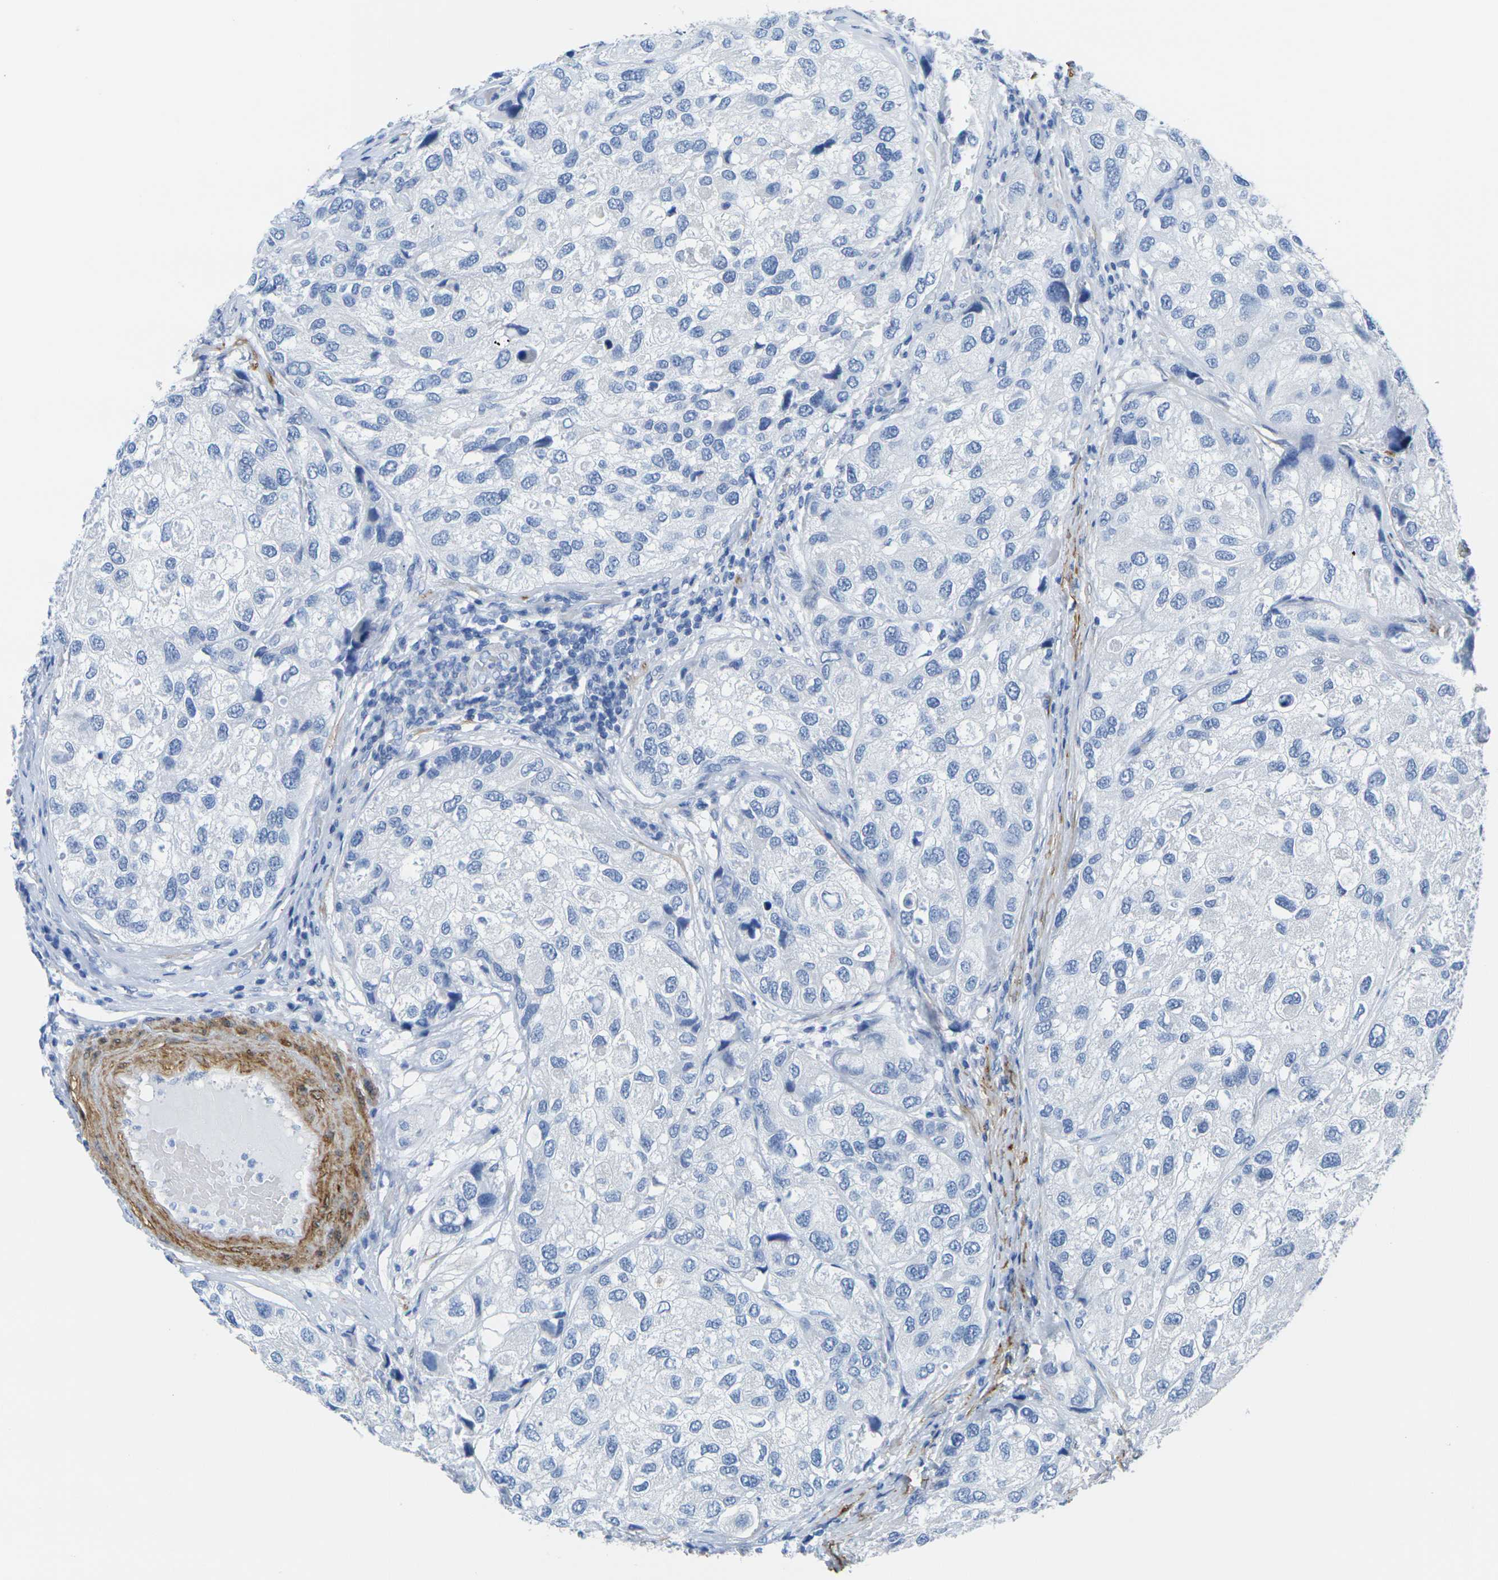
{"staining": {"intensity": "negative", "quantity": "none", "location": "none"}, "tissue": "urothelial cancer", "cell_type": "Tumor cells", "image_type": "cancer", "snomed": [{"axis": "morphology", "description": "Urothelial carcinoma, High grade"}, {"axis": "topography", "description": "Urinary bladder"}], "caption": "High magnification brightfield microscopy of urothelial carcinoma (high-grade) stained with DAB (3,3'-diaminobenzidine) (brown) and counterstained with hematoxylin (blue): tumor cells show no significant expression.", "gene": "CNN1", "patient": {"sex": "female", "age": 64}}